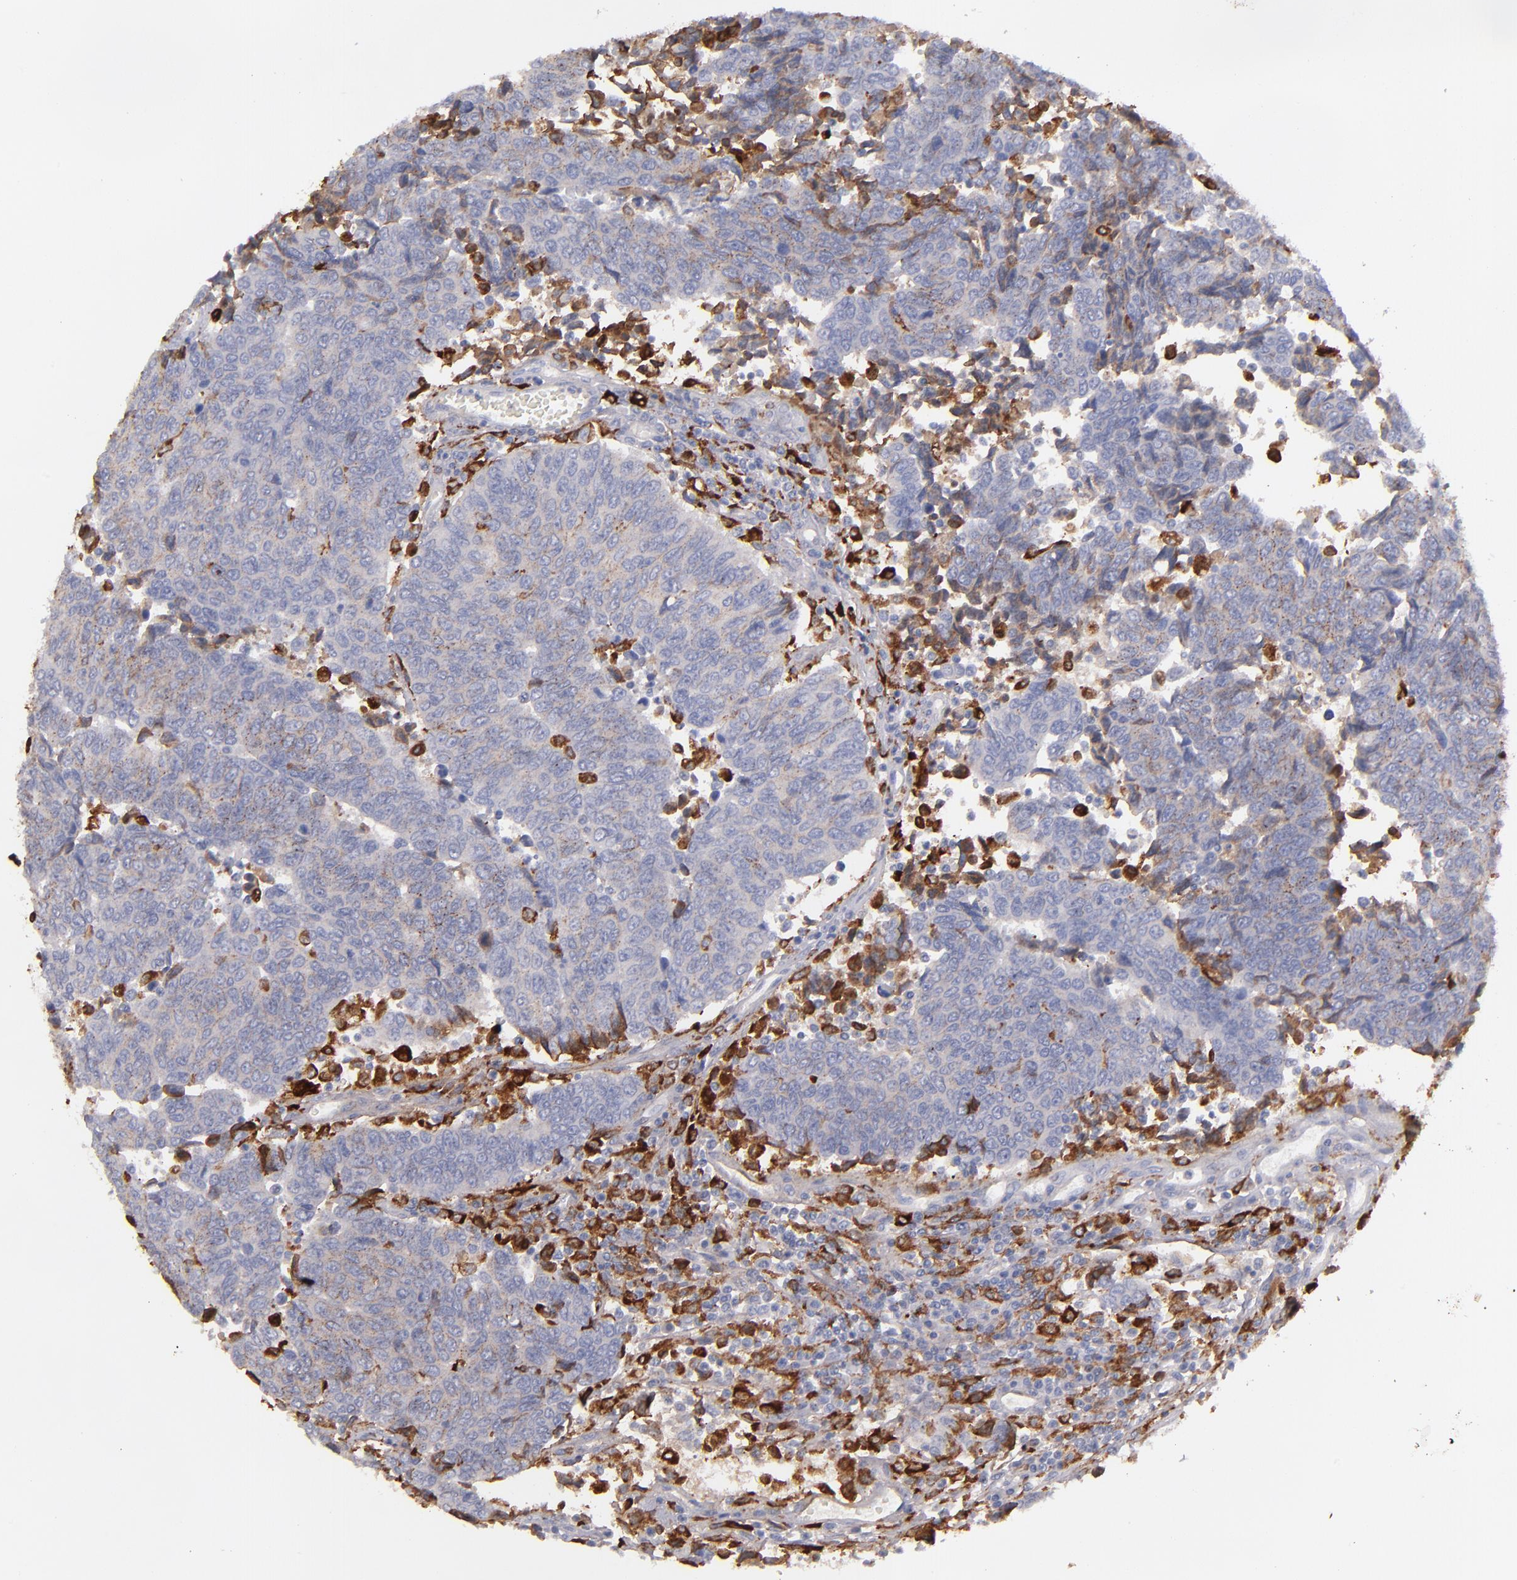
{"staining": {"intensity": "weak", "quantity": "25%-75%", "location": "cytoplasmic/membranous"}, "tissue": "urothelial cancer", "cell_type": "Tumor cells", "image_type": "cancer", "snomed": [{"axis": "morphology", "description": "Urothelial carcinoma, High grade"}, {"axis": "topography", "description": "Urinary bladder"}], "caption": "There is low levels of weak cytoplasmic/membranous positivity in tumor cells of urothelial carcinoma (high-grade), as demonstrated by immunohistochemical staining (brown color).", "gene": "C1QA", "patient": {"sex": "male", "age": 86}}